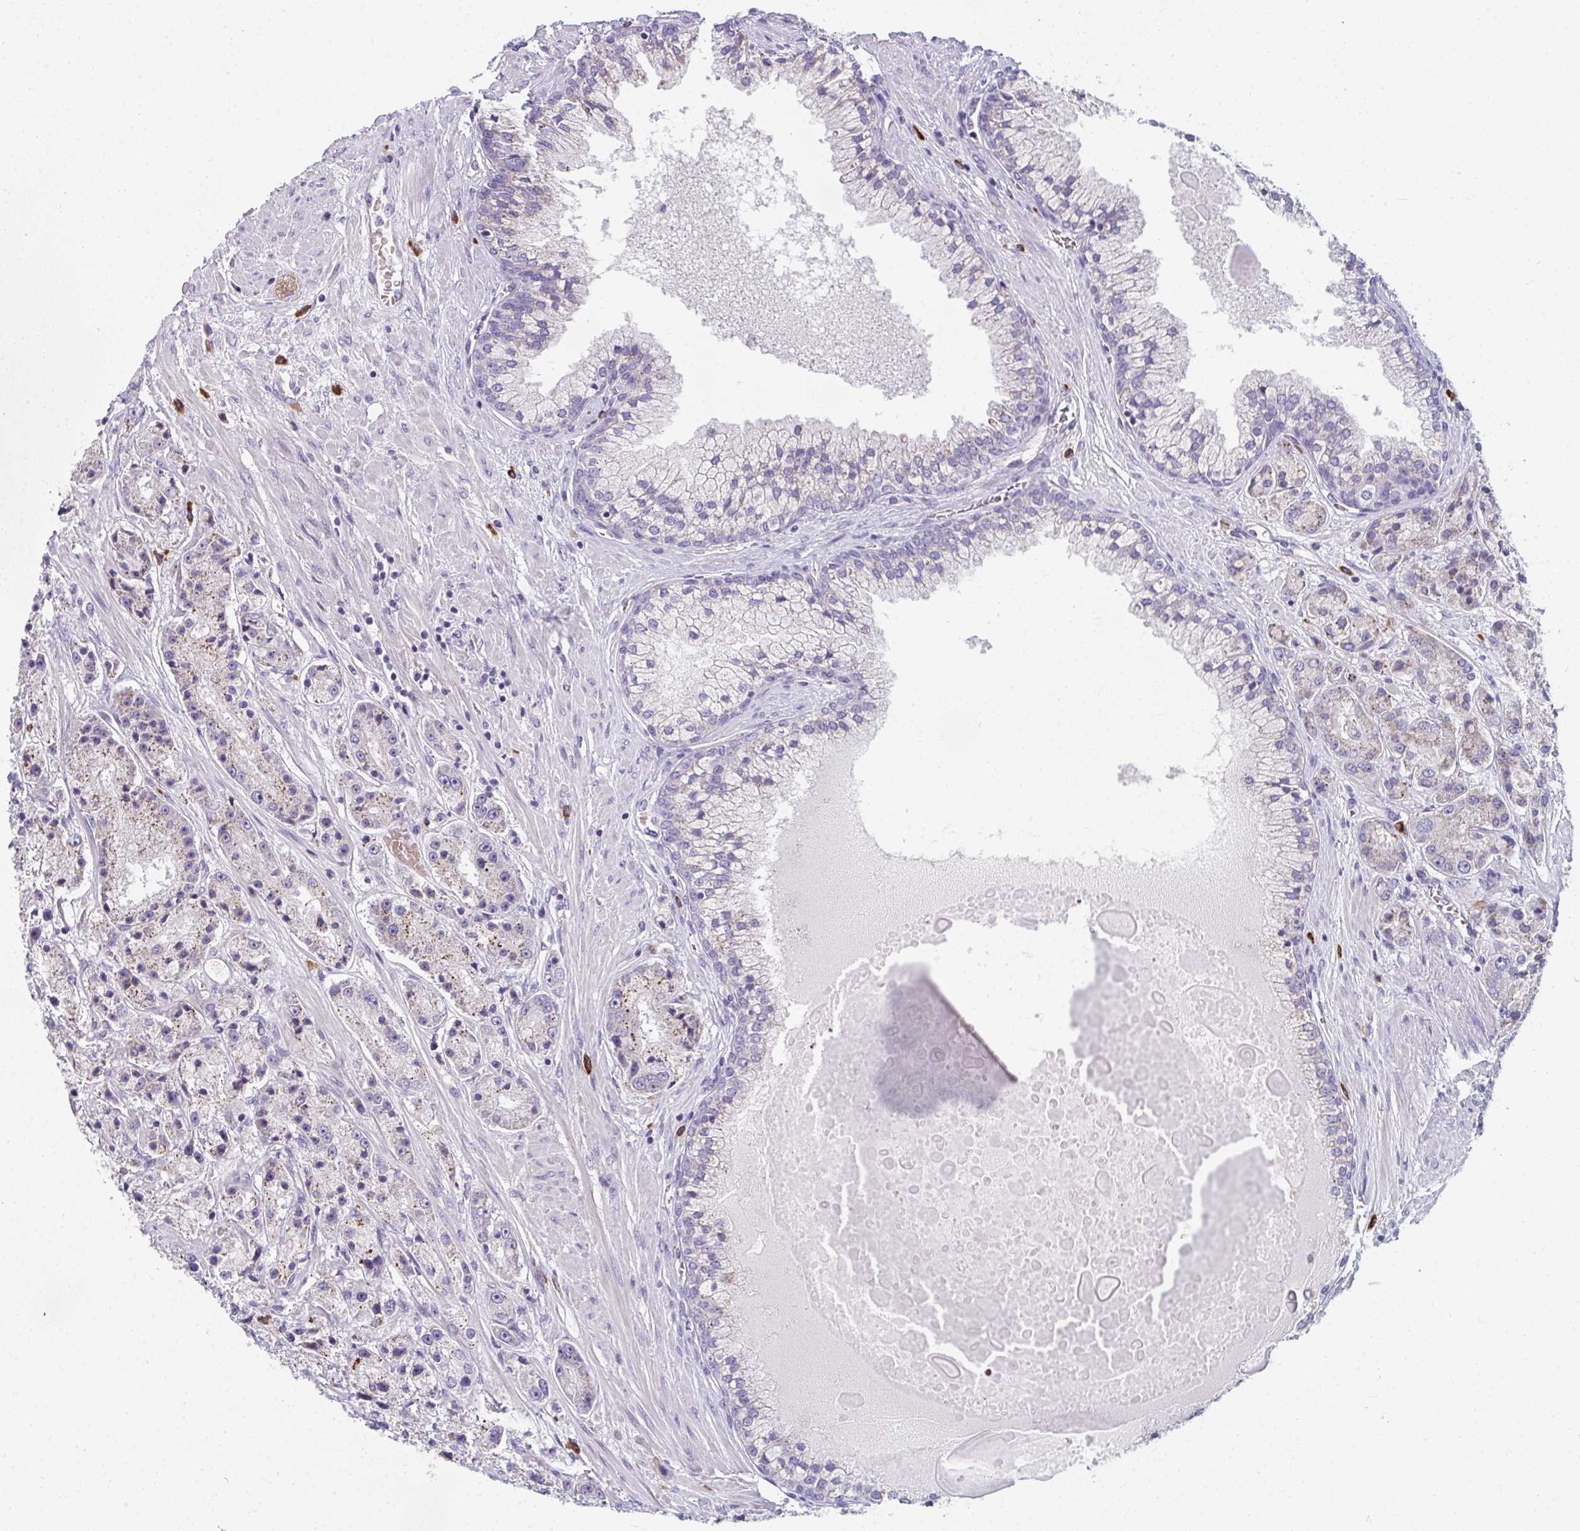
{"staining": {"intensity": "moderate", "quantity": "<25%", "location": "cytoplasmic/membranous"}, "tissue": "prostate cancer", "cell_type": "Tumor cells", "image_type": "cancer", "snomed": [{"axis": "morphology", "description": "Adenocarcinoma, High grade"}, {"axis": "topography", "description": "Prostate"}], "caption": "About <25% of tumor cells in high-grade adenocarcinoma (prostate) display moderate cytoplasmic/membranous protein staining as visualized by brown immunohistochemical staining.", "gene": "EIF1AD", "patient": {"sex": "male", "age": 67}}